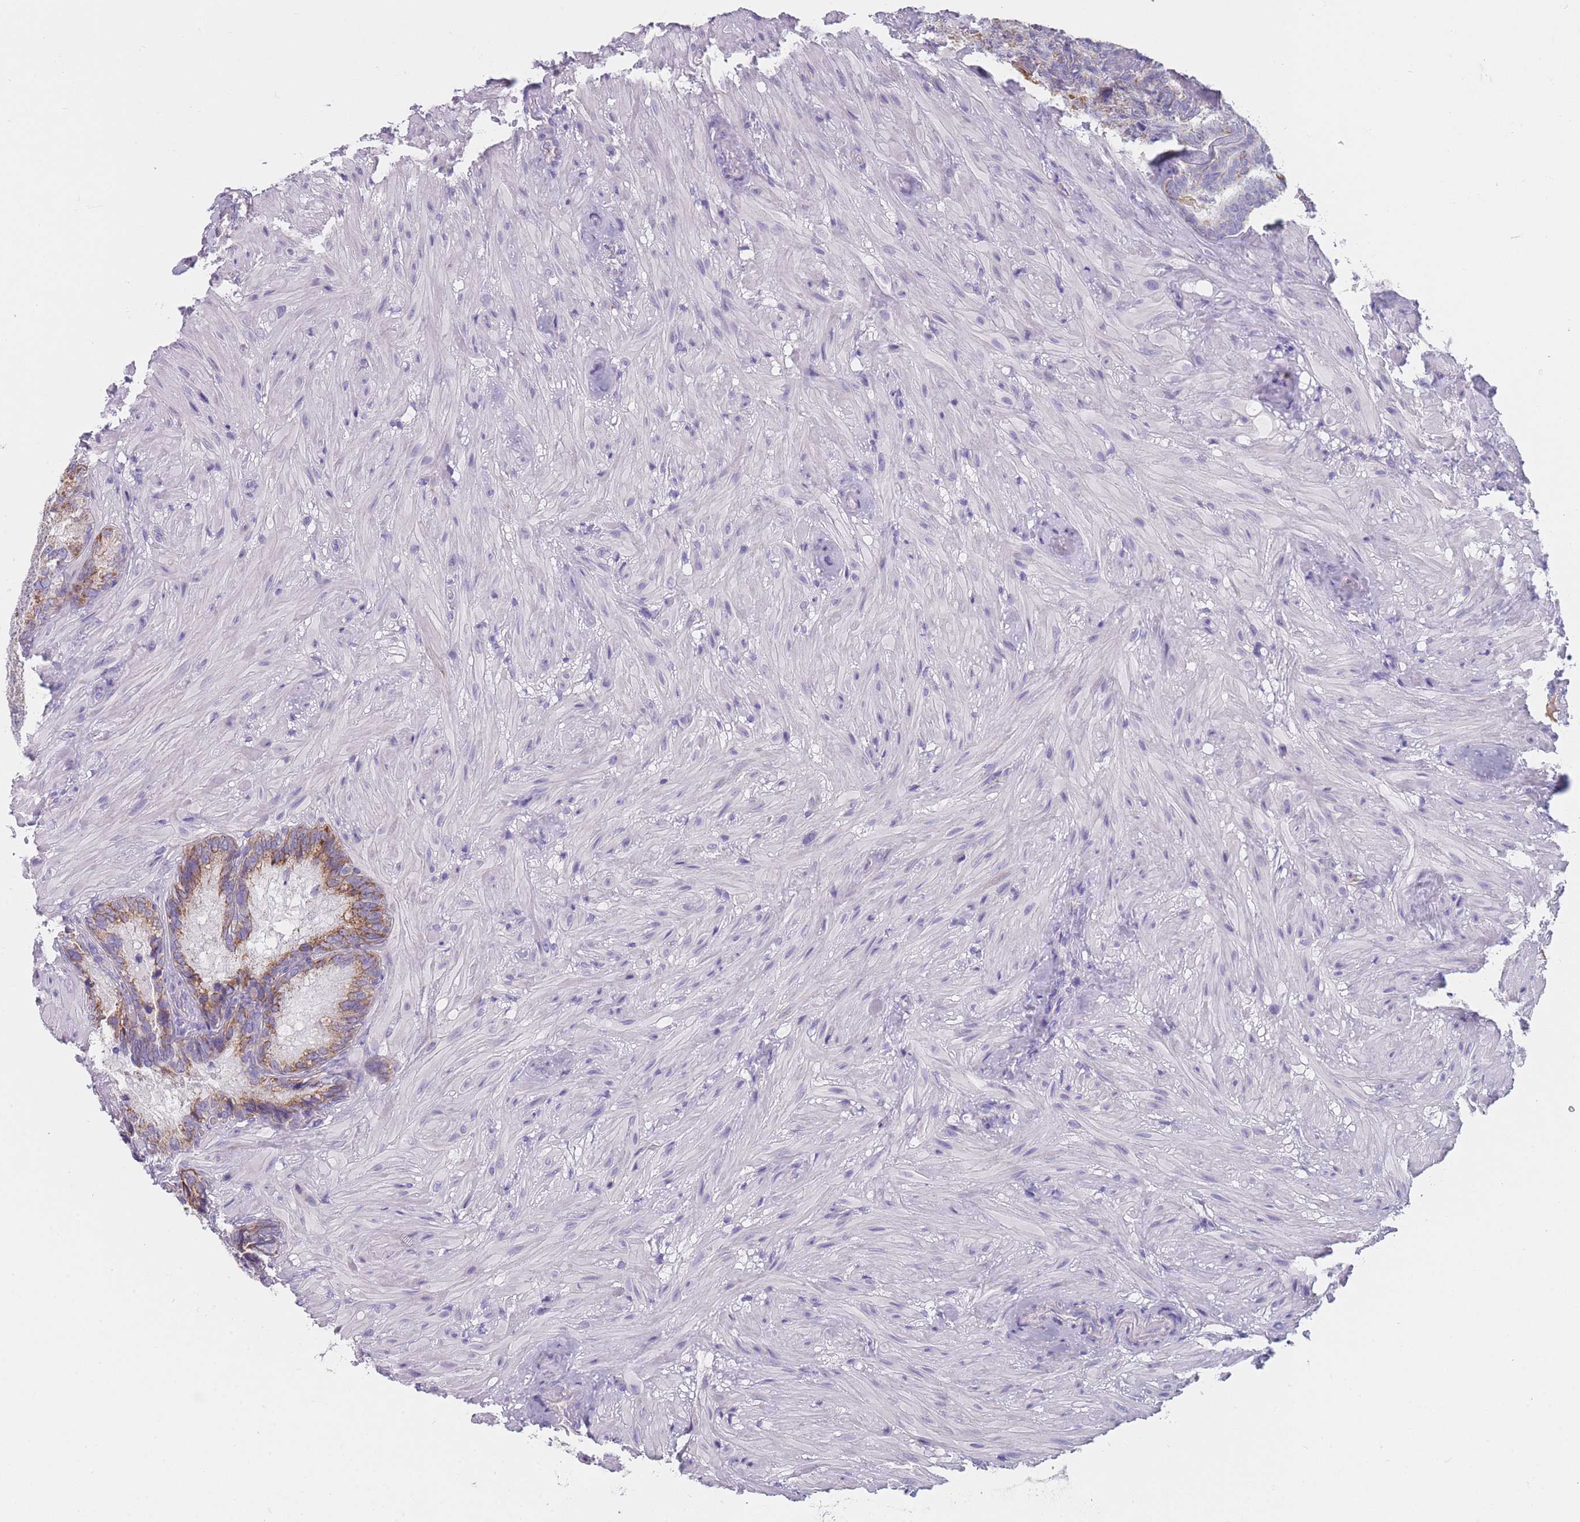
{"staining": {"intensity": "moderate", "quantity": ">75%", "location": "cytoplasmic/membranous"}, "tissue": "seminal vesicle", "cell_type": "Glandular cells", "image_type": "normal", "snomed": [{"axis": "morphology", "description": "Normal tissue, NOS"}, {"axis": "topography", "description": "Seminal veicle"}], "caption": "Glandular cells show moderate cytoplasmic/membranous staining in about >75% of cells in unremarkable seminal vesicle. (DAB IHC with brightfield microscopy, high magnification).", "gene": "MRPS14", "patient": {"sex": "male", "age": 62}}